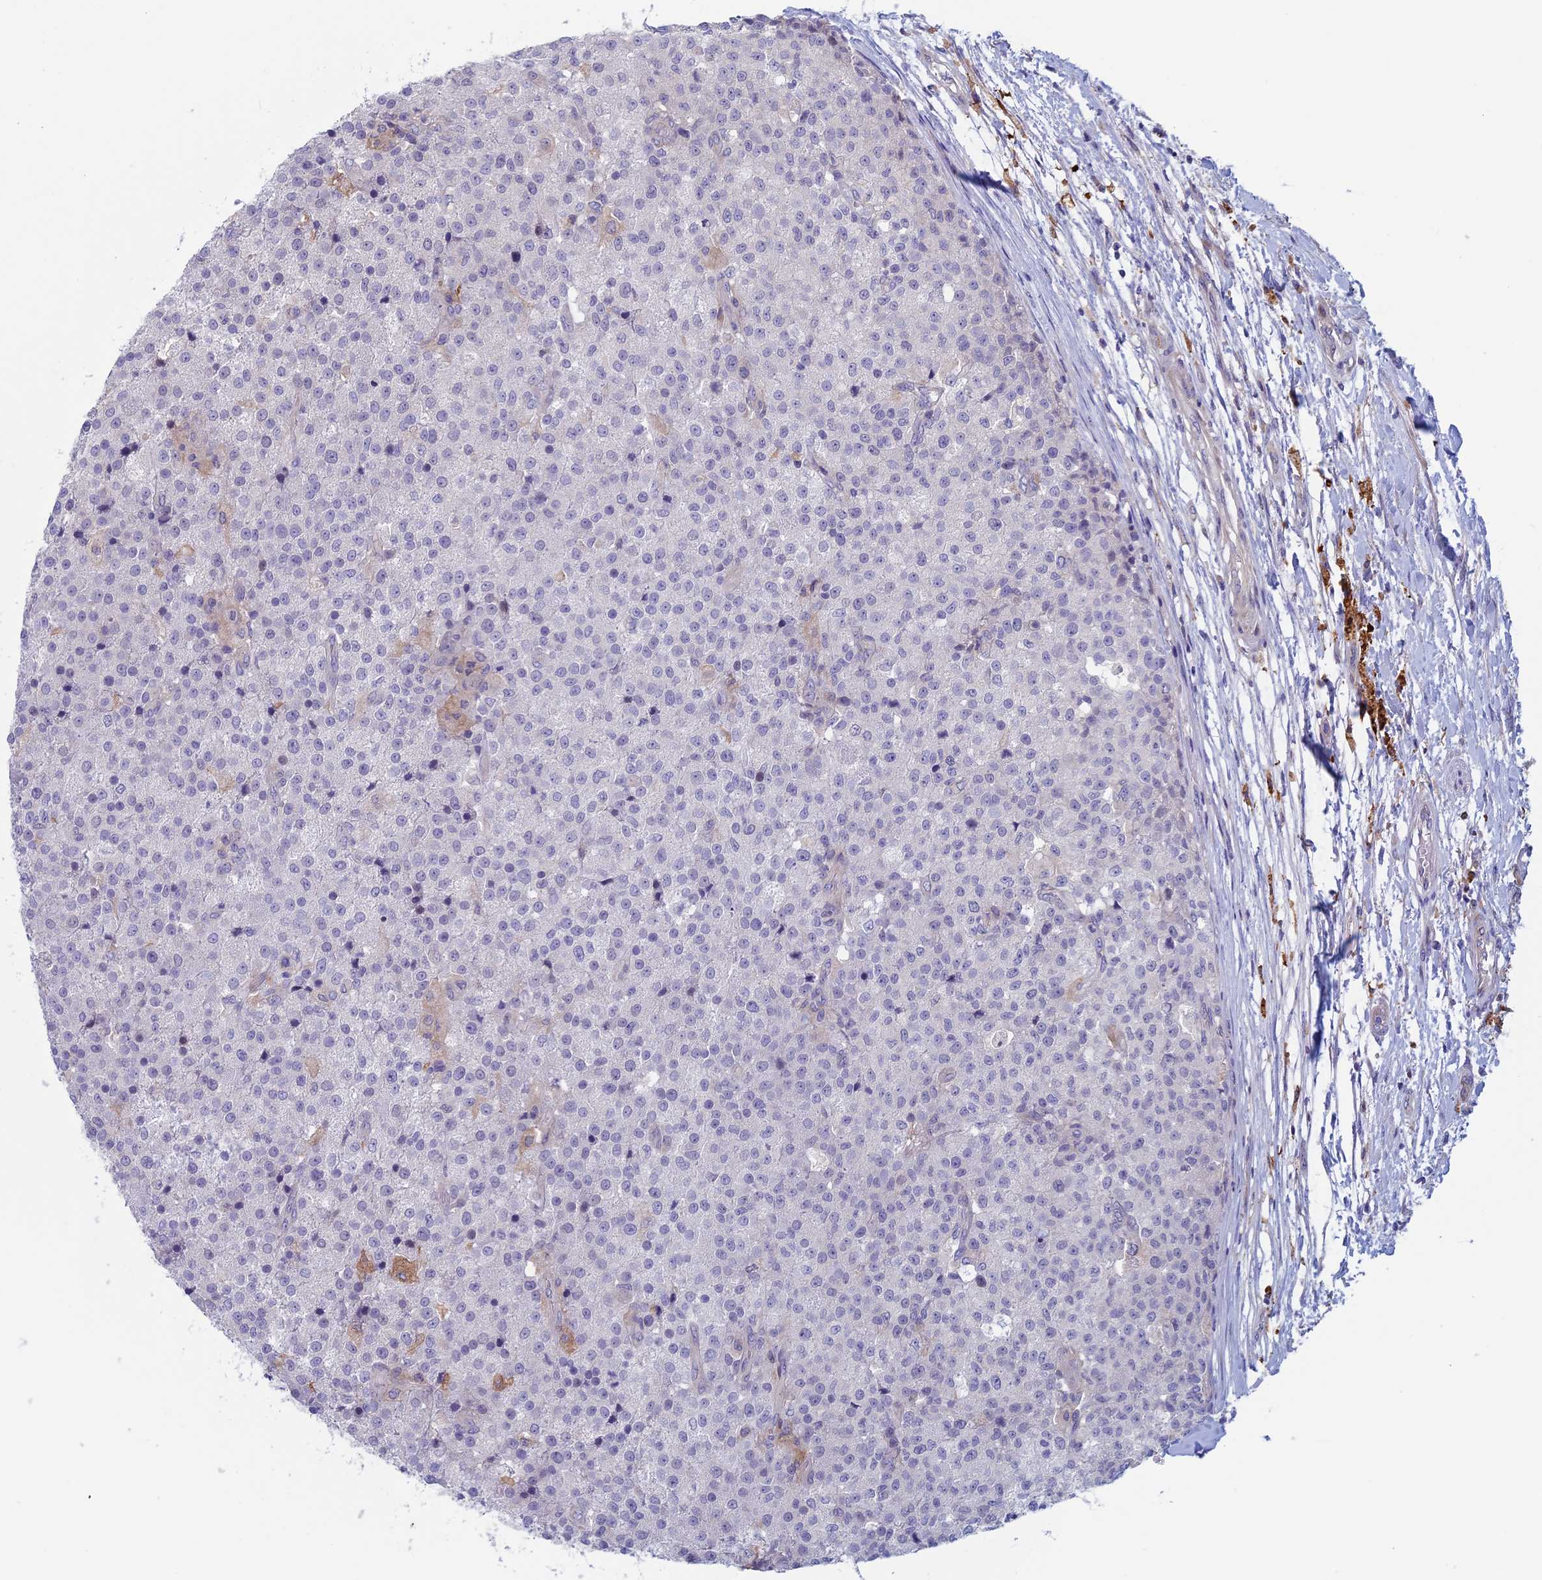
{"staining": {"intensity": "negative", "quantity": "none", "location": "none"}, "tissue": "testis cancer", "cell_type": "Tumor cells", "image_type": "cancer", "snomed": [{"axis": "morphology", "description": "Seminoma, NOS"}, {"axis": "topography", "description": "Testis"}], "caption": "Immunohistochemical staining of human testis cancer (seminoma) demonstrates no significant expression in tumor cells.", "gene": "CNOT6L", "patient": {"sex": "male", "age": 59}}